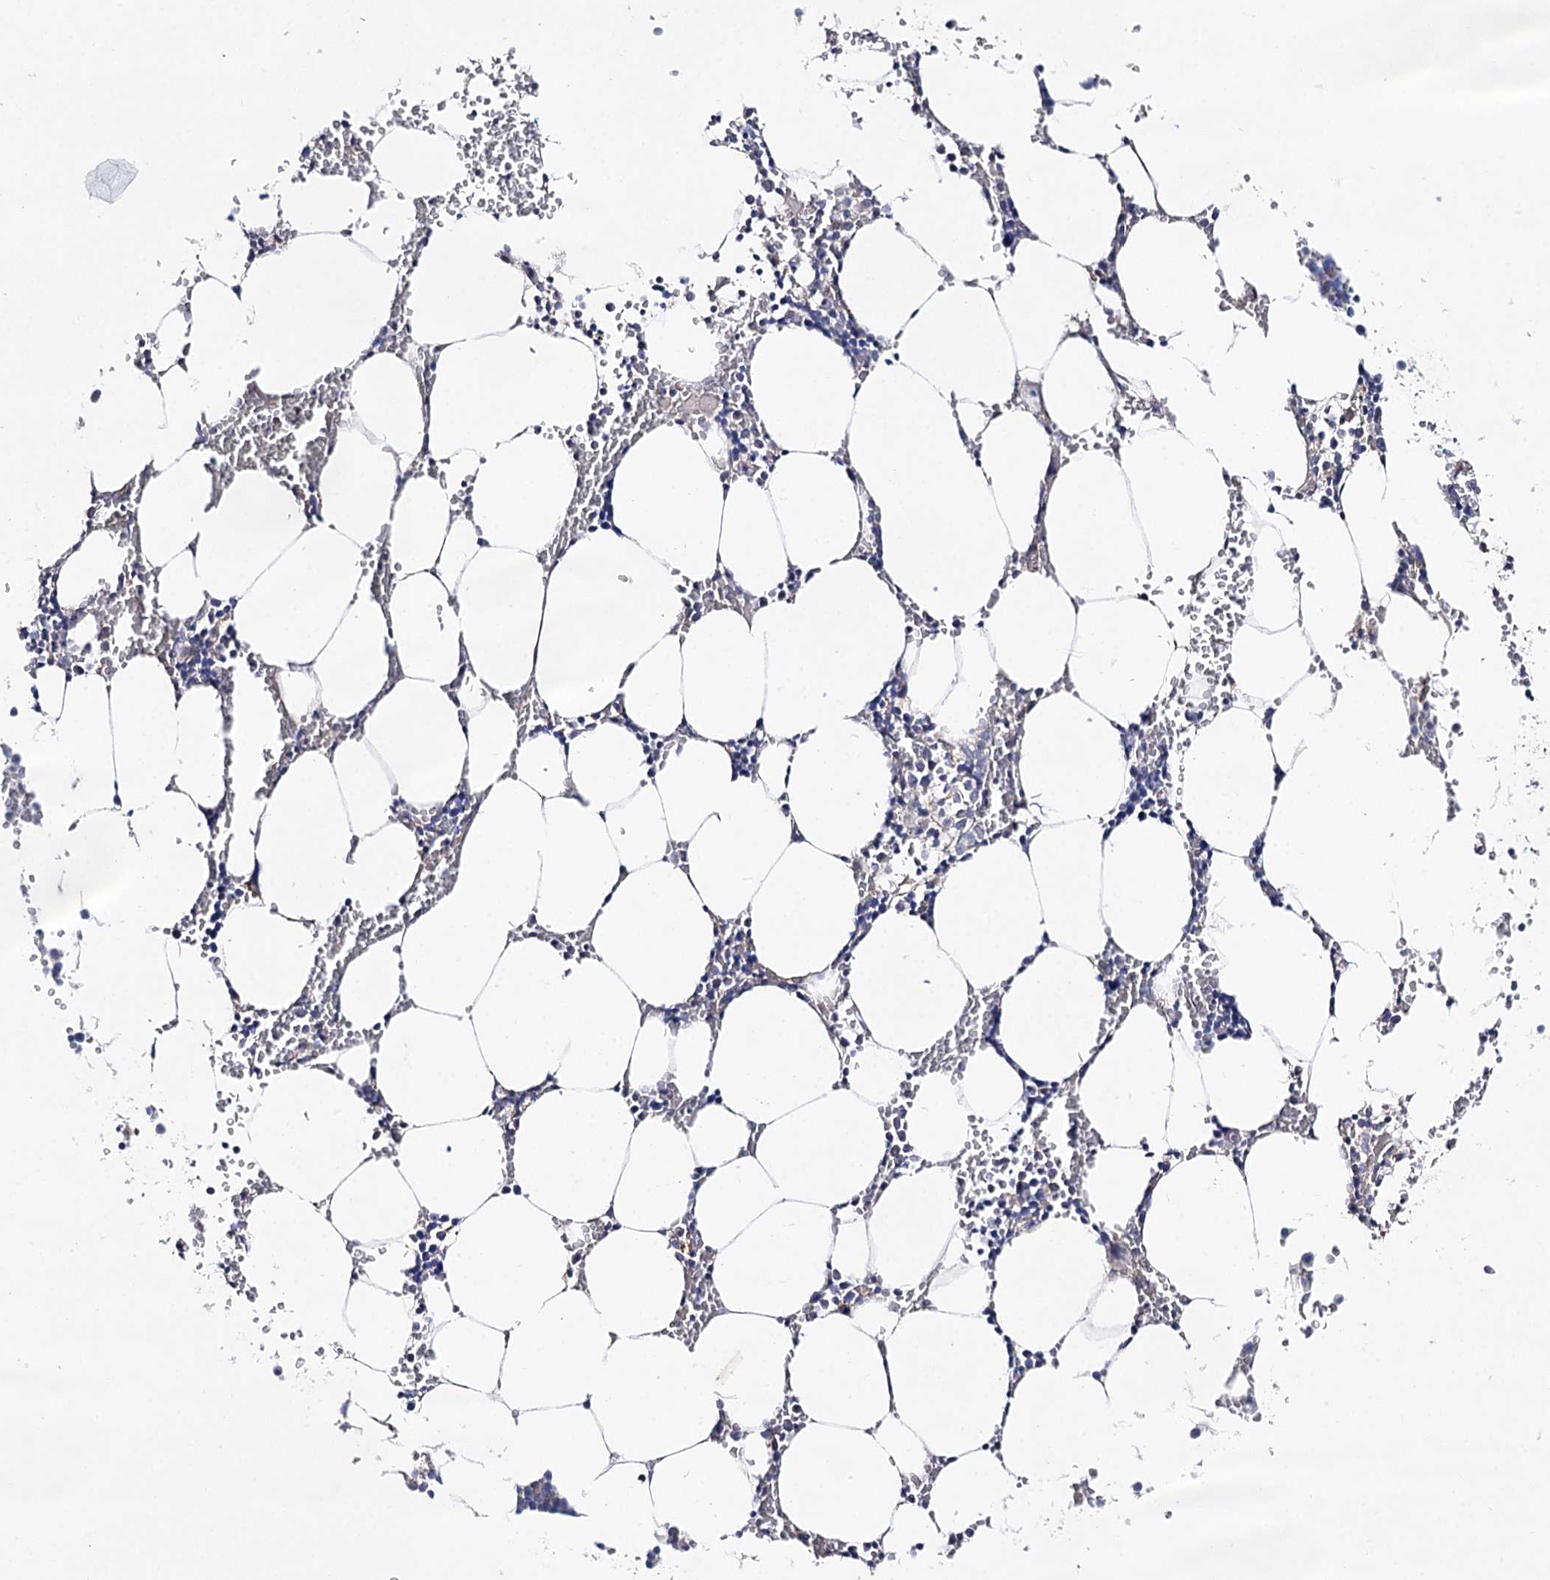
{"staining": {"intensity": "moderate", "quantity": "<25%", "location": "cytoplasmic/membranous"}, "tissue": "bone marrow", "cell_type": "Hematopoietic cells", "image_type": "normal", "snomed": [{"axis": "morphology", "description": "Normal tissue, NOS"}, {"axis": "topography", "description": "Bone marrow"}], "caption": "The image demonstrates immunohistochemical staining of unremarkable bone marrow. There is moderate cytoplasmic/membranous staining is present in about <25% of hematopoietic cells. Using DAB (3,3'-diaminobenzidine) (brown) and hematoxylin (blue) stains, captured at high magnification using brightfield microscopy.", "gene": "LRRC14B", "patient": {"sex": "male", "age": 70}}